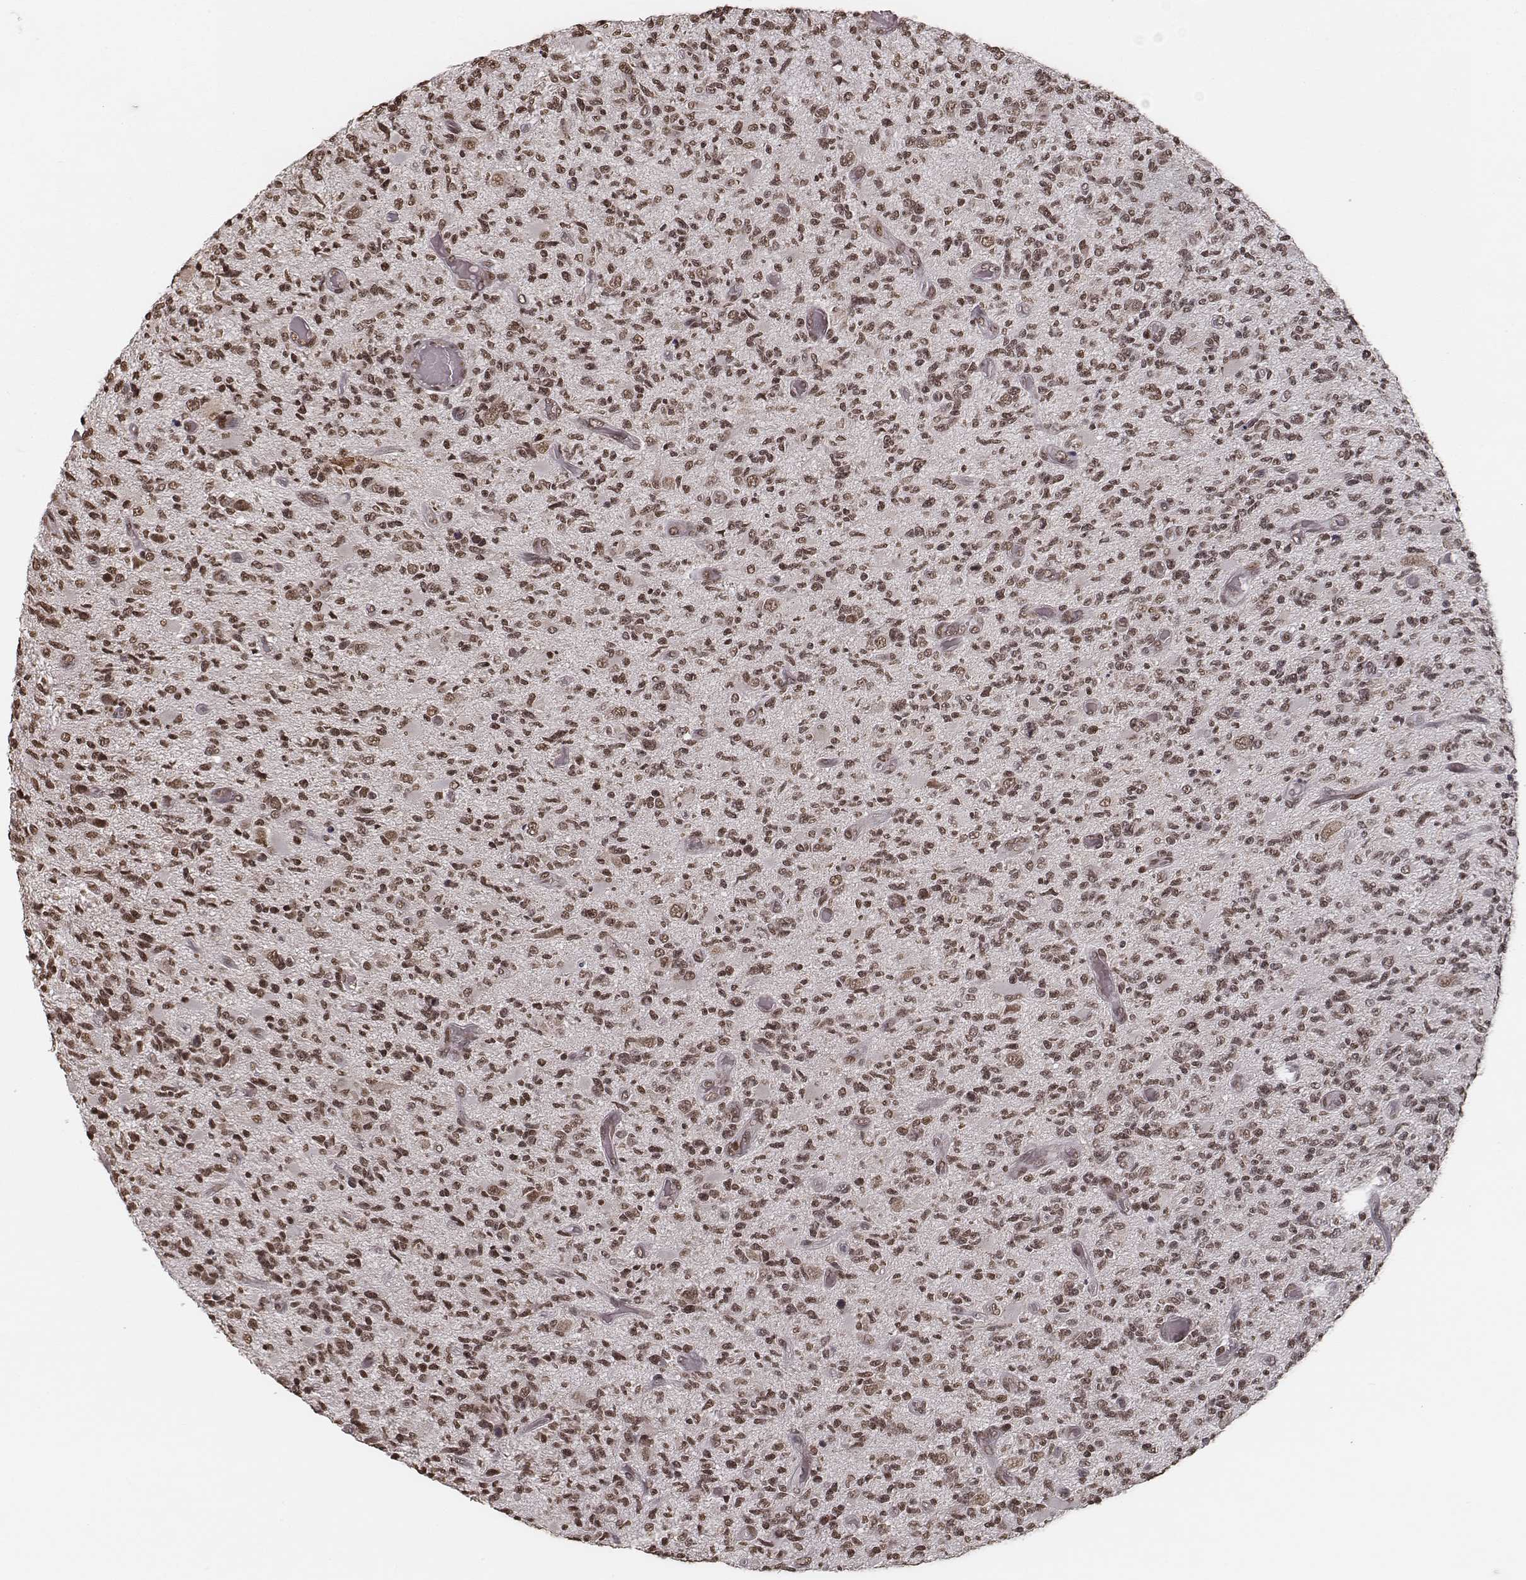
{"staining": {"intensity": "moderate", "quantity": ">75%", "location": "nuclear"}, "tissue": "glioma", "cell_type": "Tumor cells", "image_type": "cancer", "snomed": [{"axis": "morphology", "description": "Glioma, malignant, High grade"}, {"axis": "topography", "description": "Brain"}], "caption": "Glioma stained for a protein (brown) exhibits moderate nuclear positive expression in about >75% of tumor cells.", "gene": "HMGA2", "patient": {"sex": "female", "age": 63}}